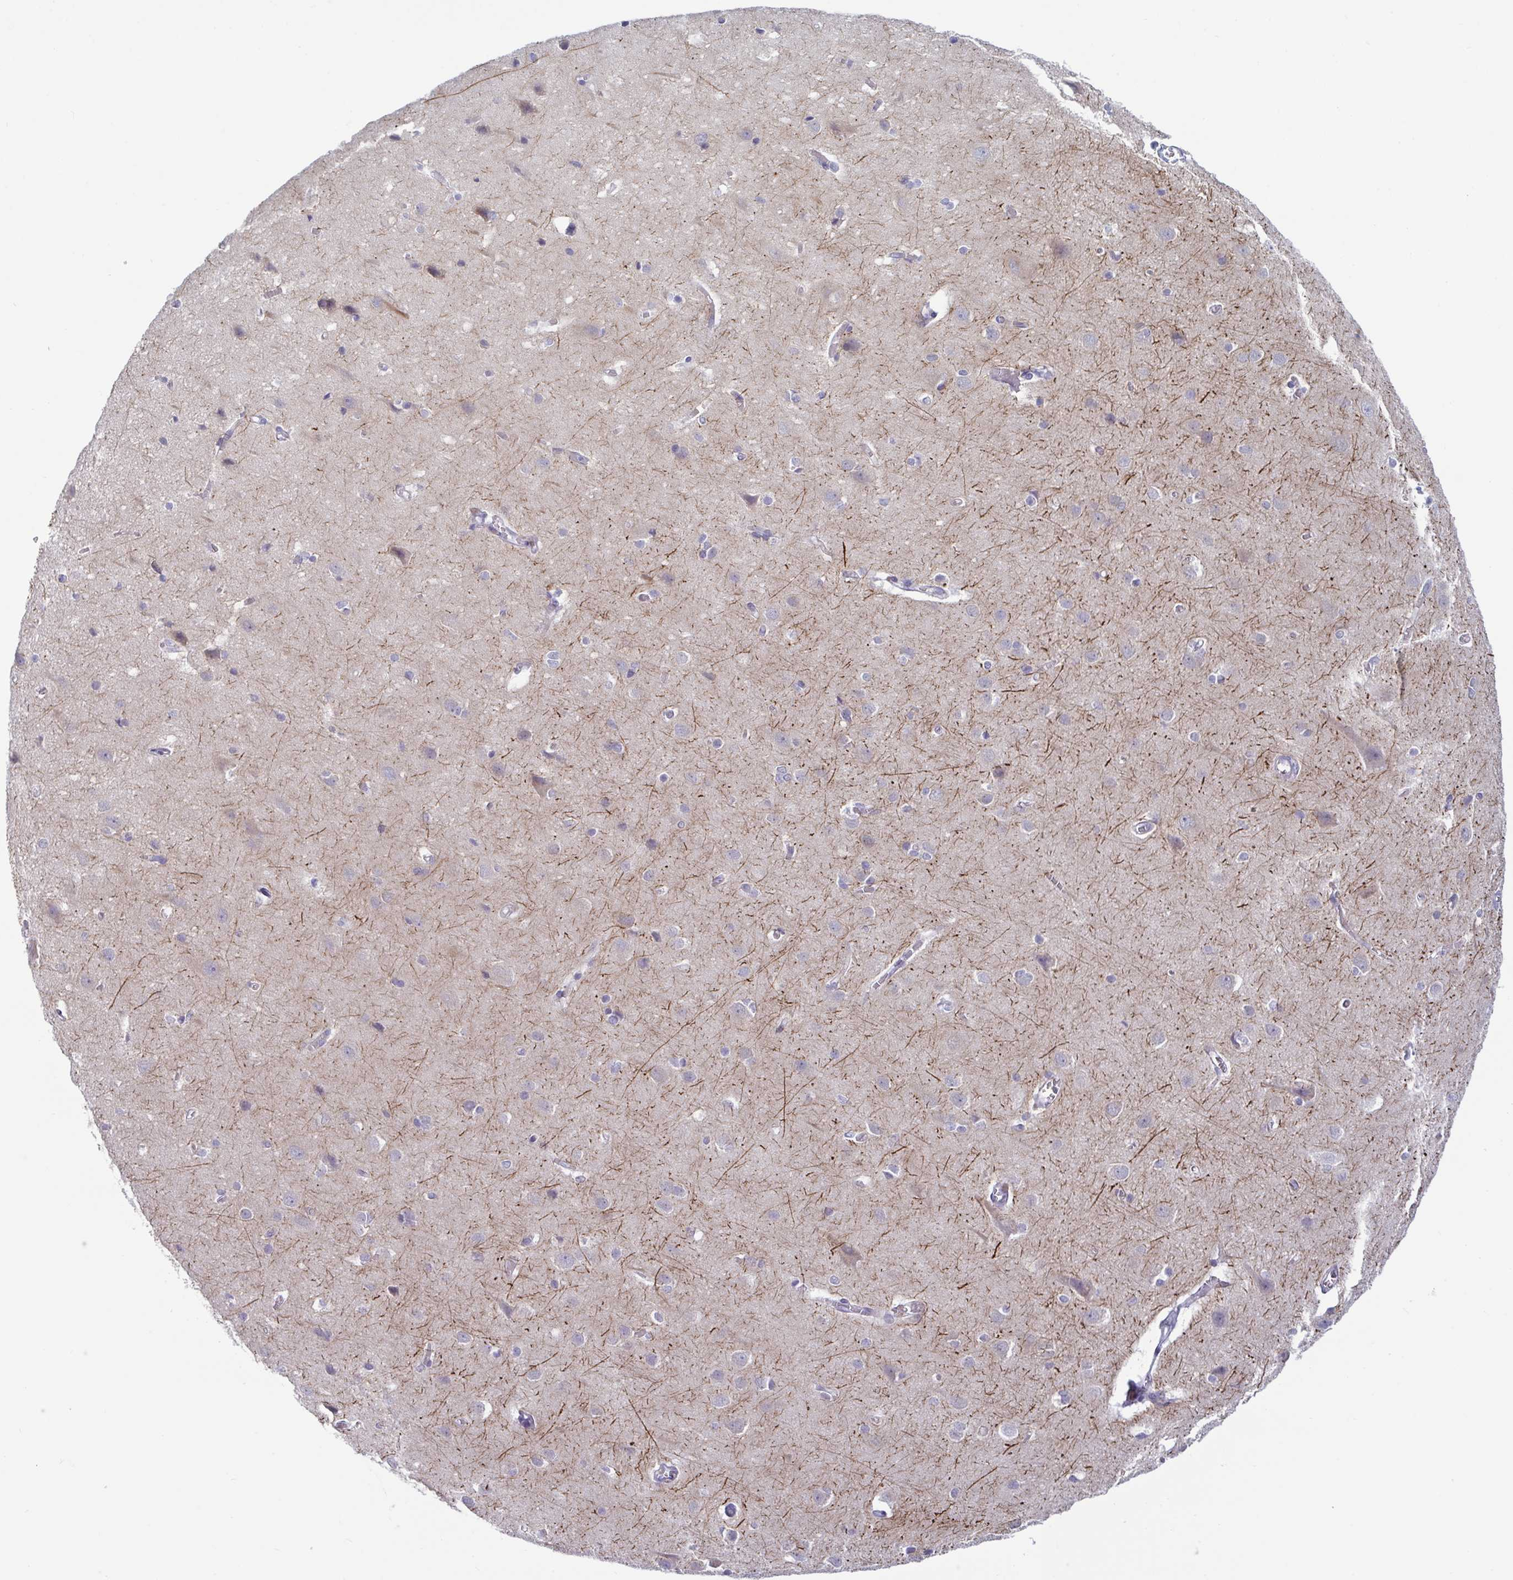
{"staining": {"intensity": "negative", "quantity": "none", "location": "none"}, "tissue": "cerebral cortex", "cell_type": "Endothelial cells", "image_type": "normal", "snomed": [{"axis": "morphology", "description": "Normal tissue, NOS"}, {"axis": "topography", "description": "Cerebral cortex"}], "caption": "This is a photomicrograph of immunohistochemistry staining of benign cerebral cortex, which shows no expression in endothelial cells. (DAB immunohistochemistry (IHC) with hematoxylin counter stain).", "gene": "NAA30", "patient": {"sex": "male", "age": 37}}